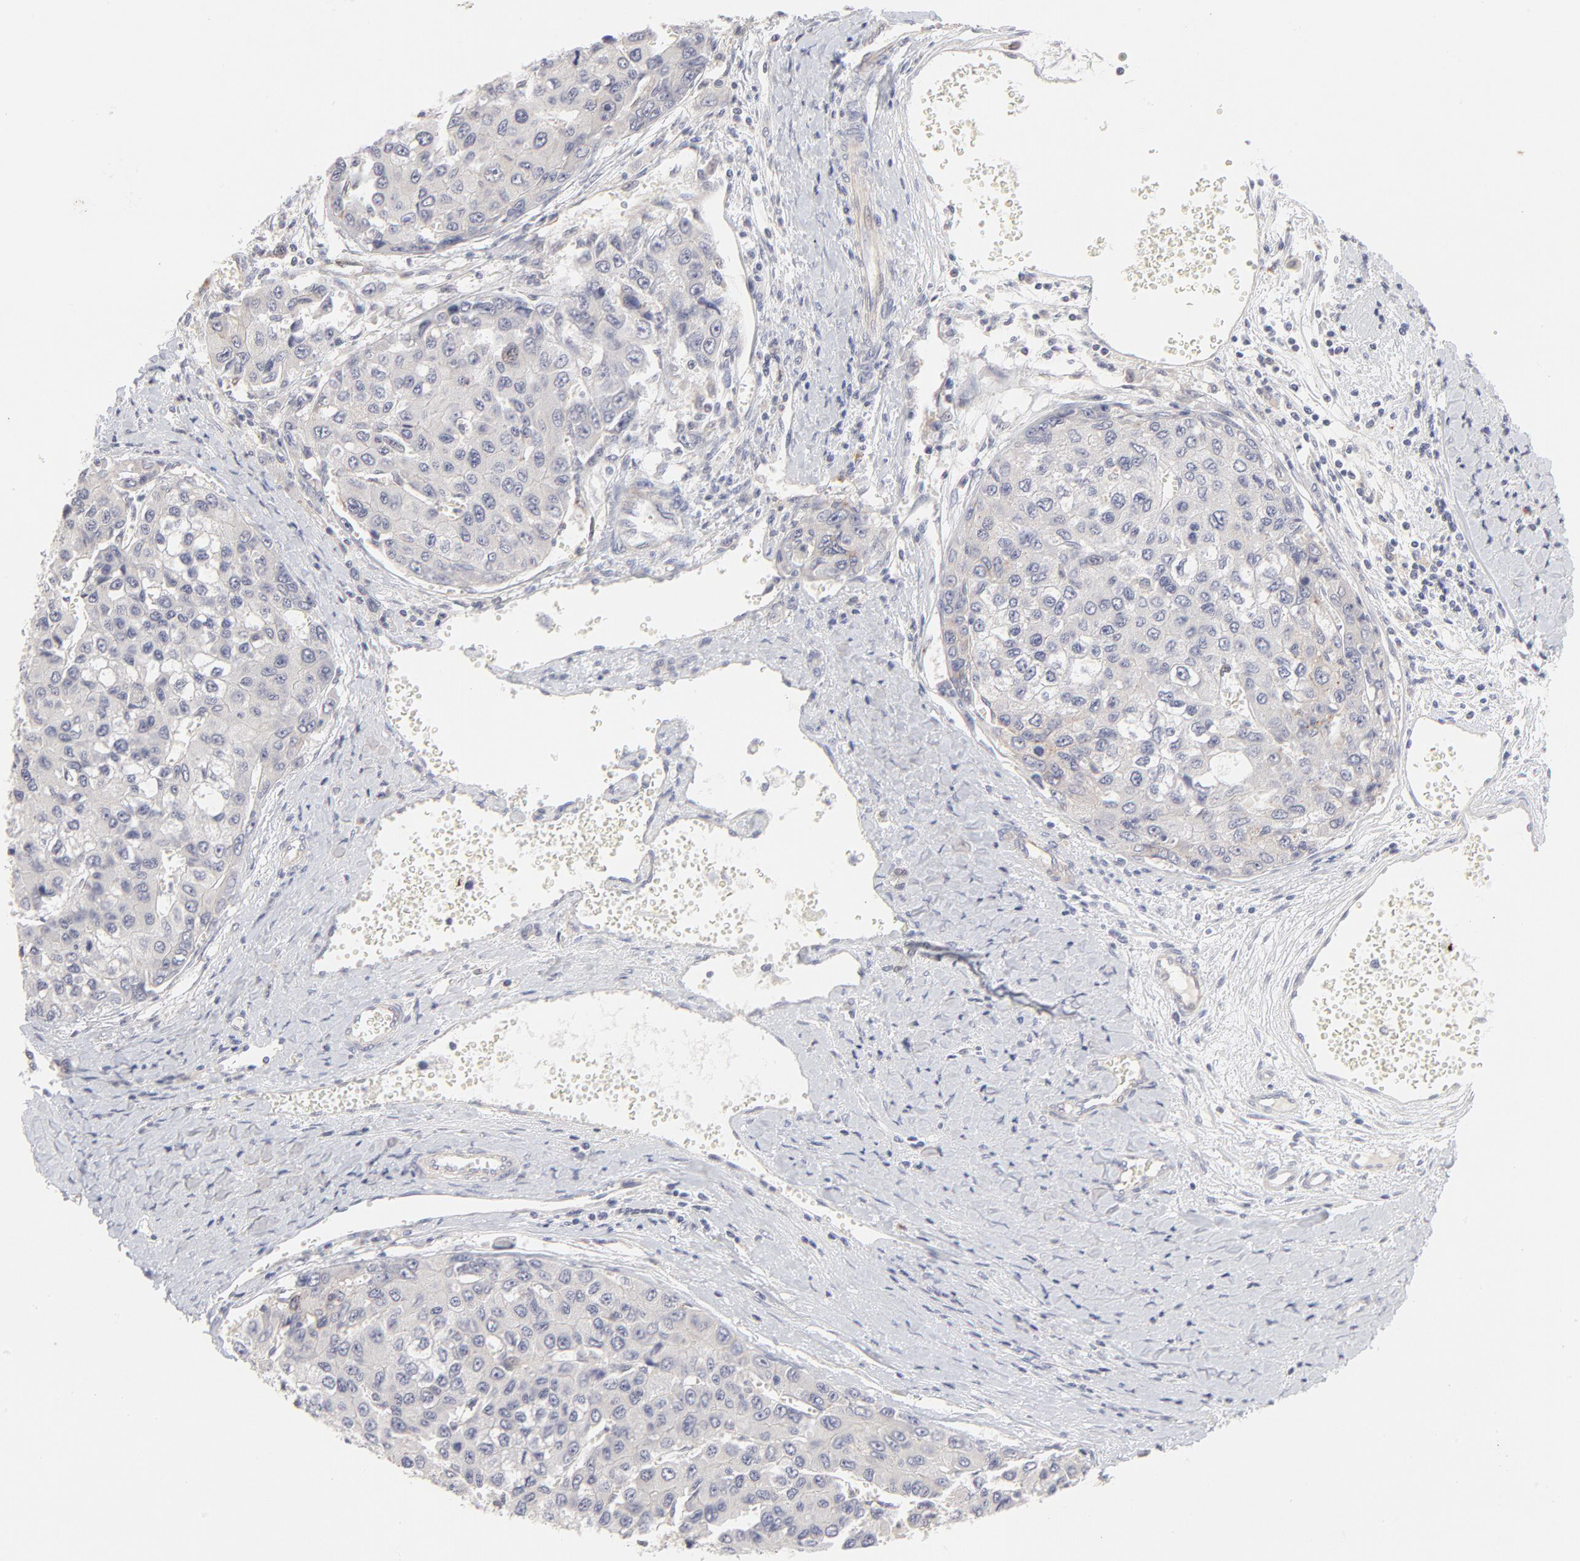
{"staining": {"intensity": "negative", "quantity": "none", "location": "none"}, "tissue": "liver cancer", "cell_type": "Tumor cells", "image_type": "cancer", "snomed": [{"axis": "morphology", "description": "Carcinoma, Hepatocellular, NOS"}, {"axis": "topography", "description": "Liver"}], "caption": "This image is of liver hepatocellular carcinoma stained with IHC to label a protein in brown with the nuclei are counter-stained blue. There is no expression in tumor cells. Nuclei are stained in blue.", "gene": "ELF3", "patient": {"sex": "female", "age": 66}}